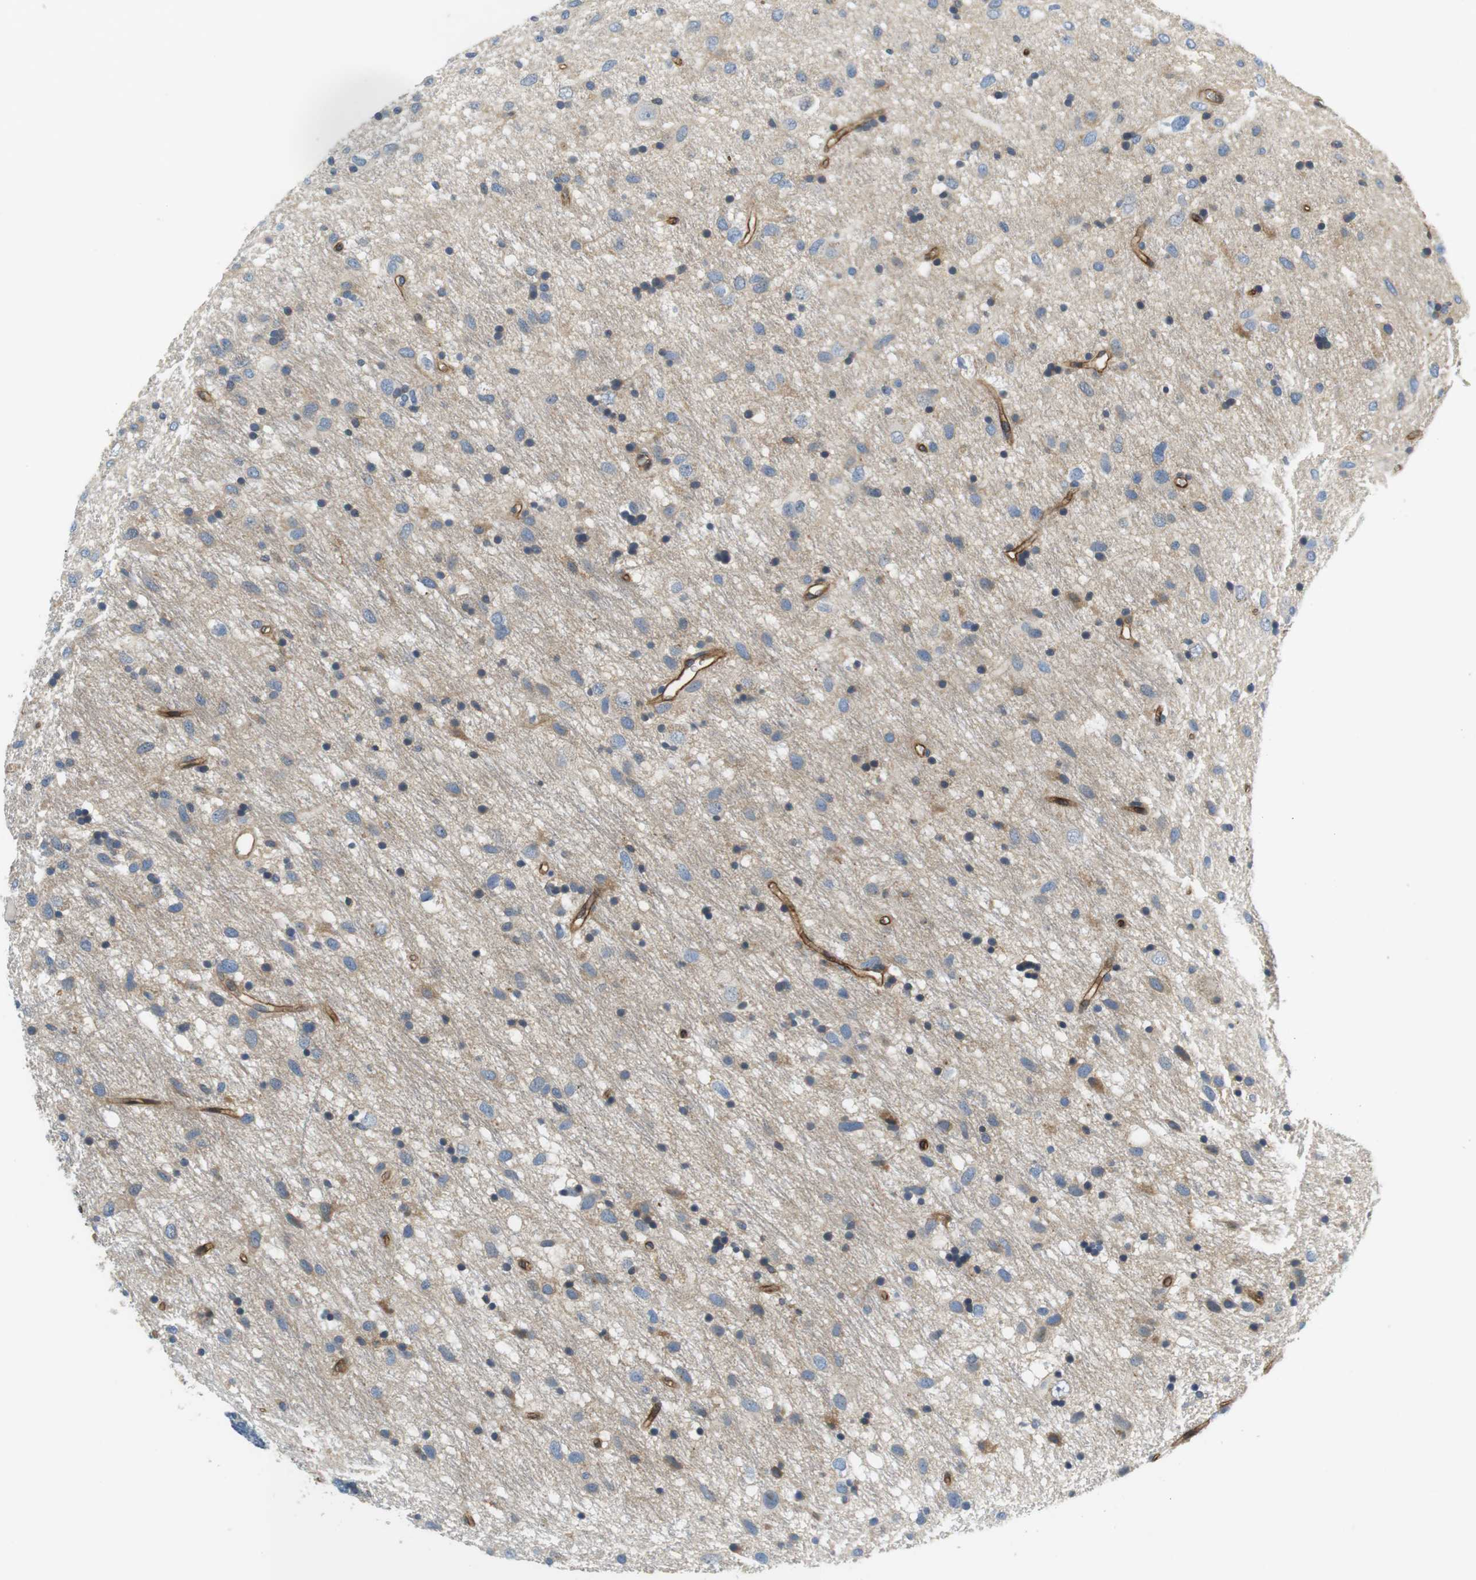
{"staining": {"intensity": "negative", "quantity": "none", "location": "none"}, "tissue": "glioma", "cell_type": "Tumor cells", "image_type": "cancer", "snomed": [{"axis": "morphology", "description": "Glioma, malignant, Low grade"}, {"axis": "topography", "description": "Brain"}], "caption": "This is an immunohistochemistry micrograph of glioma. There is no staining in tumor cells.", "gene": "SLC30A1", "patient": {"sex": "male", "age": 77}}